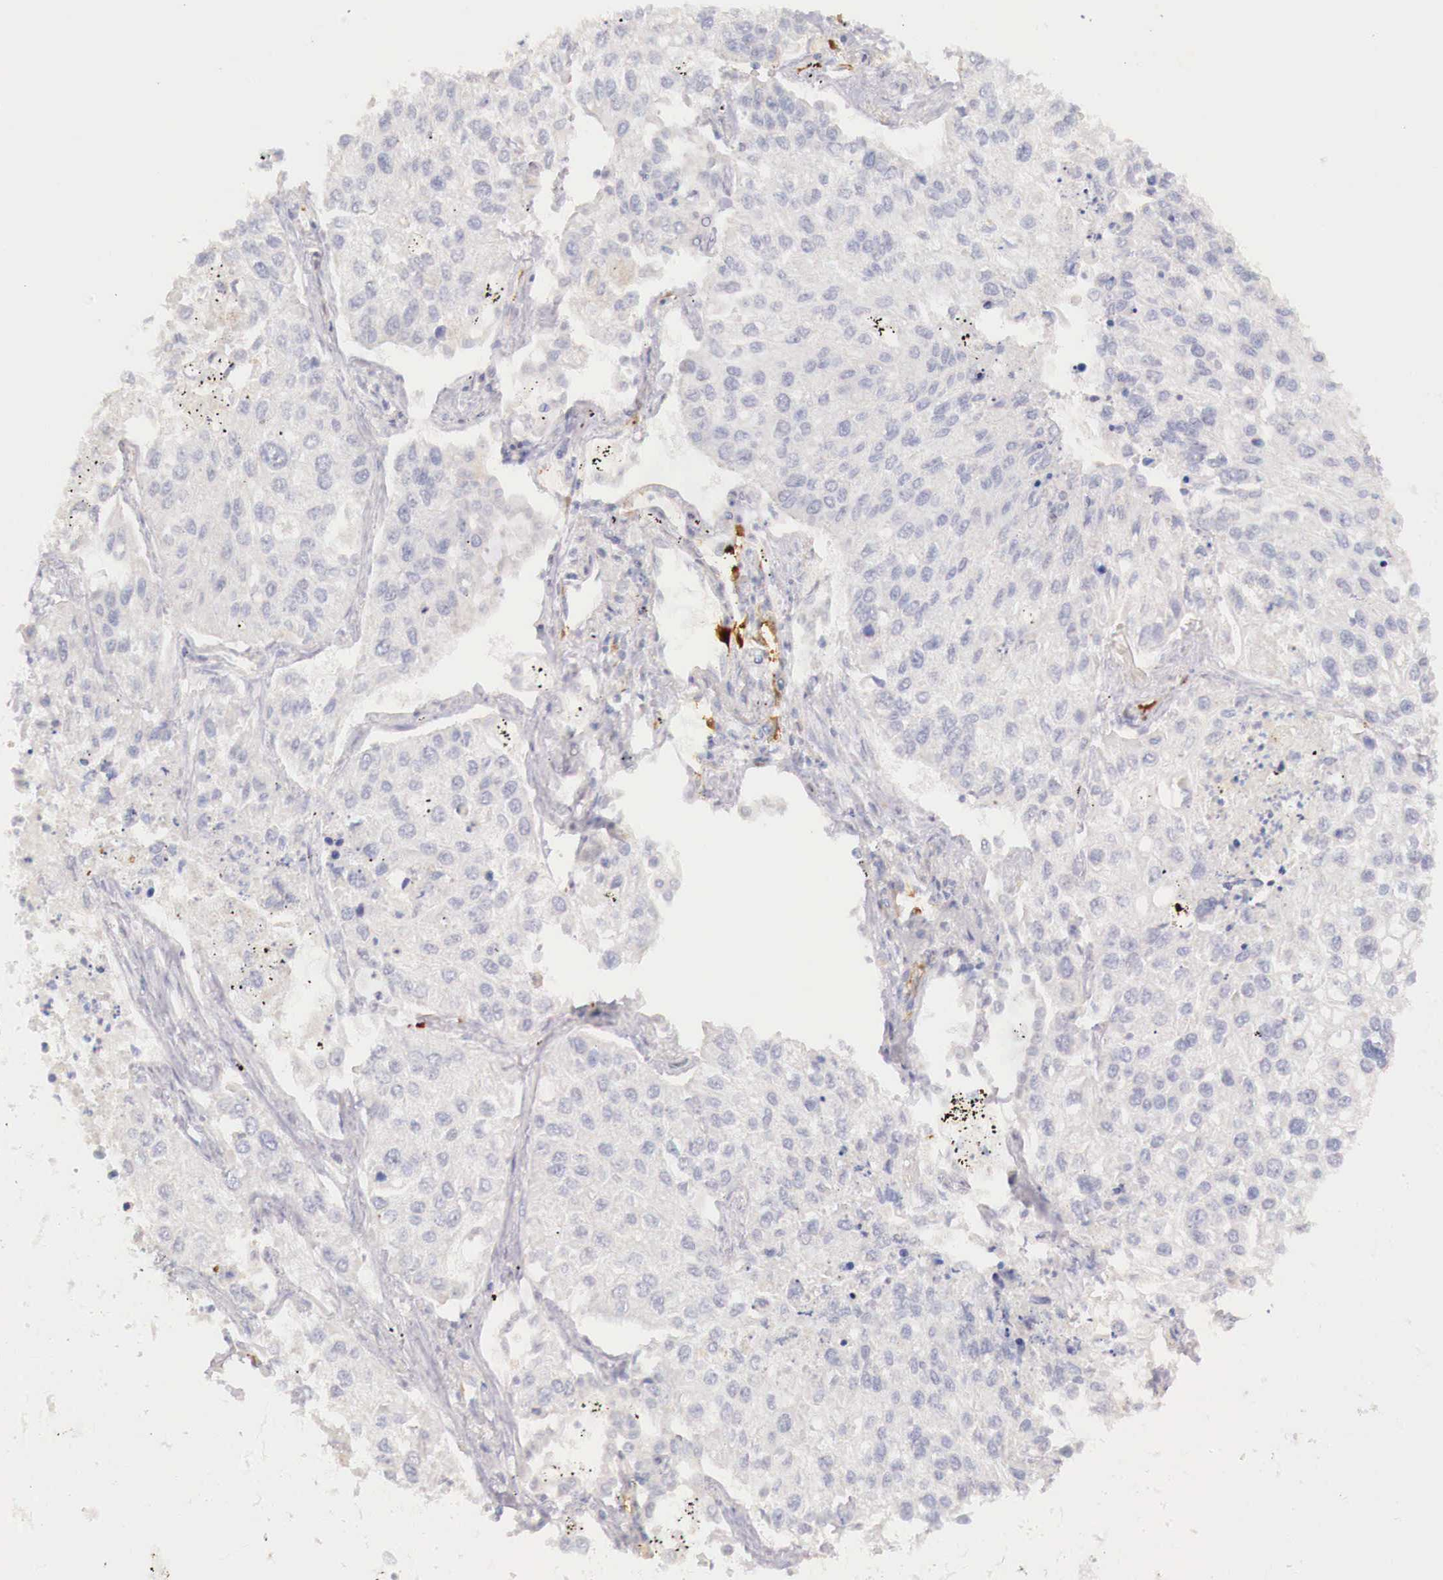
{"staining": {"intensity": "negative", "quantity": "none", "location": "none"}, "tissue": "lung cancer", "cell_type": "Tumor cells", "image_type": "cancer", "snomed": [{"axis": "morphology", "description": "Squamous cell carcinoma, NOS"}, {"axis": "topography", "description": "Lung"}], "caption": "High magnification brightfield microscopy of lung cancer stained with DAB (3,3'-diaminobenzidine) (brown) and counterstained with hematoxylin (blue): tumor cells show no significant staining.", "gene": "ITIH6", "patient": {"sex": "male", "age": 75}}